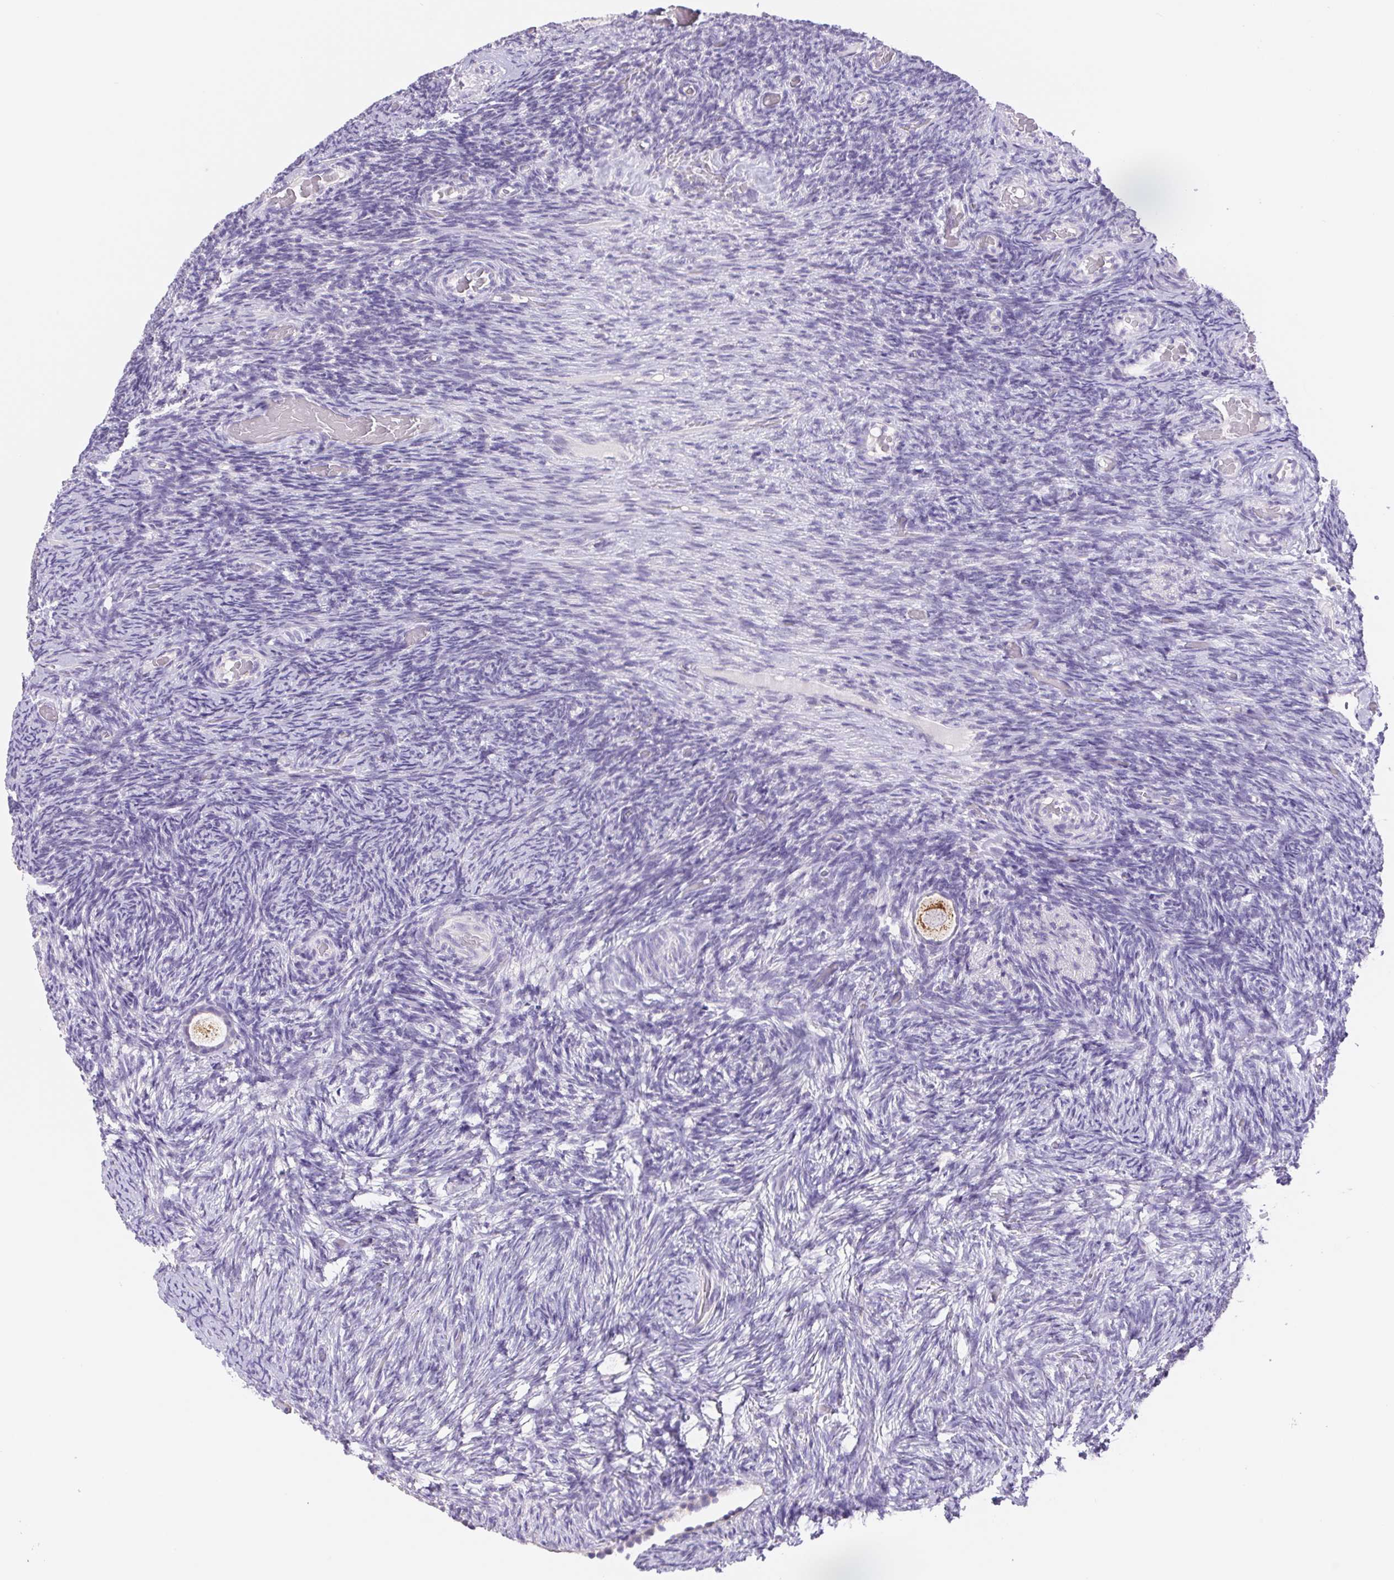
{"staining": {"intensity": "moderate", "quantity": "25%-75%", "location": "cytoplasmic/membranous"}, "tissue": "ovary", "cell_type": "Follicle cells", "image_type": "normal", "snomed": [{"axis": "morphology", "description": "Normal tissue, NOS"}, {"axis": "topography", "description": "Ovary"}], "caption": "Follicle cells reveal moderate cytoplasmic/membranous expression in approximately 25%-75% of cells in unremarkable ovary. The staining was performed using DAB (3,3'-diaminobenzidine) to visualize the protein expression in brown, while the nuclei were stained in blue with hematoxylin (Magnification: 20x).", "gene": "FKBP6", "patient": {"sex": "female", "age": 34}}